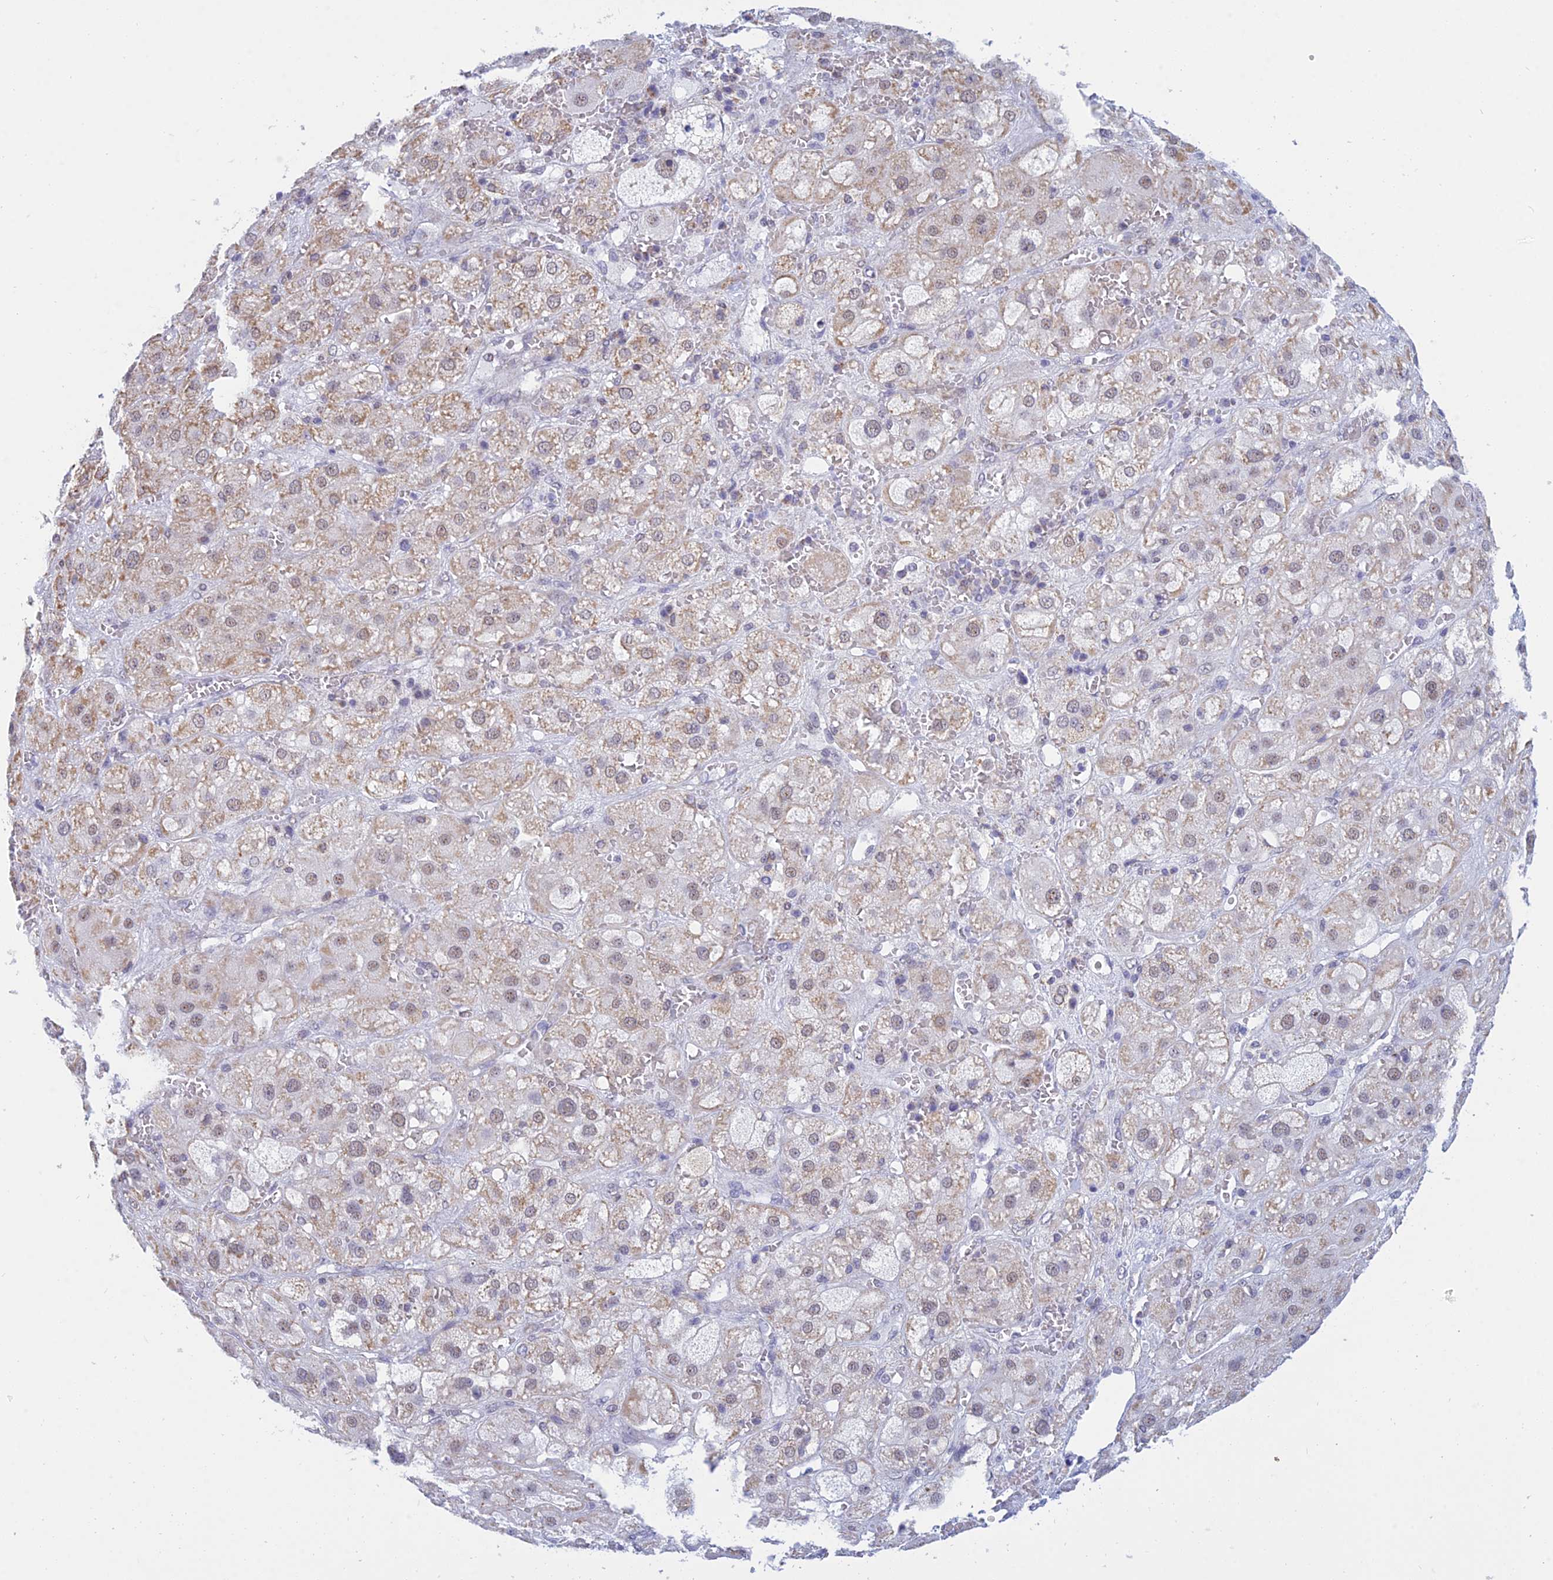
{"staining": {"intensity": "strong", "quantity": "25%-75%", "location": "nuclear"}, "tissue": "adrenal gland", "cell_type": "Glandular cells", "image_type": "normal", "snomed": [{"axis": "morphology", "description": "Normal tissue, NOS"}, {"axis": "topography", "description": "Adrenal gland"}], "caption": "Strong nuclear staining for a protein is appreciated in approximately 25%-75% of glandular cells of unremarkable adrenal gland using immunohistochemistry (IHC).", "gene": "KLF14", "patient": {"sex": "female", "age": 47}}